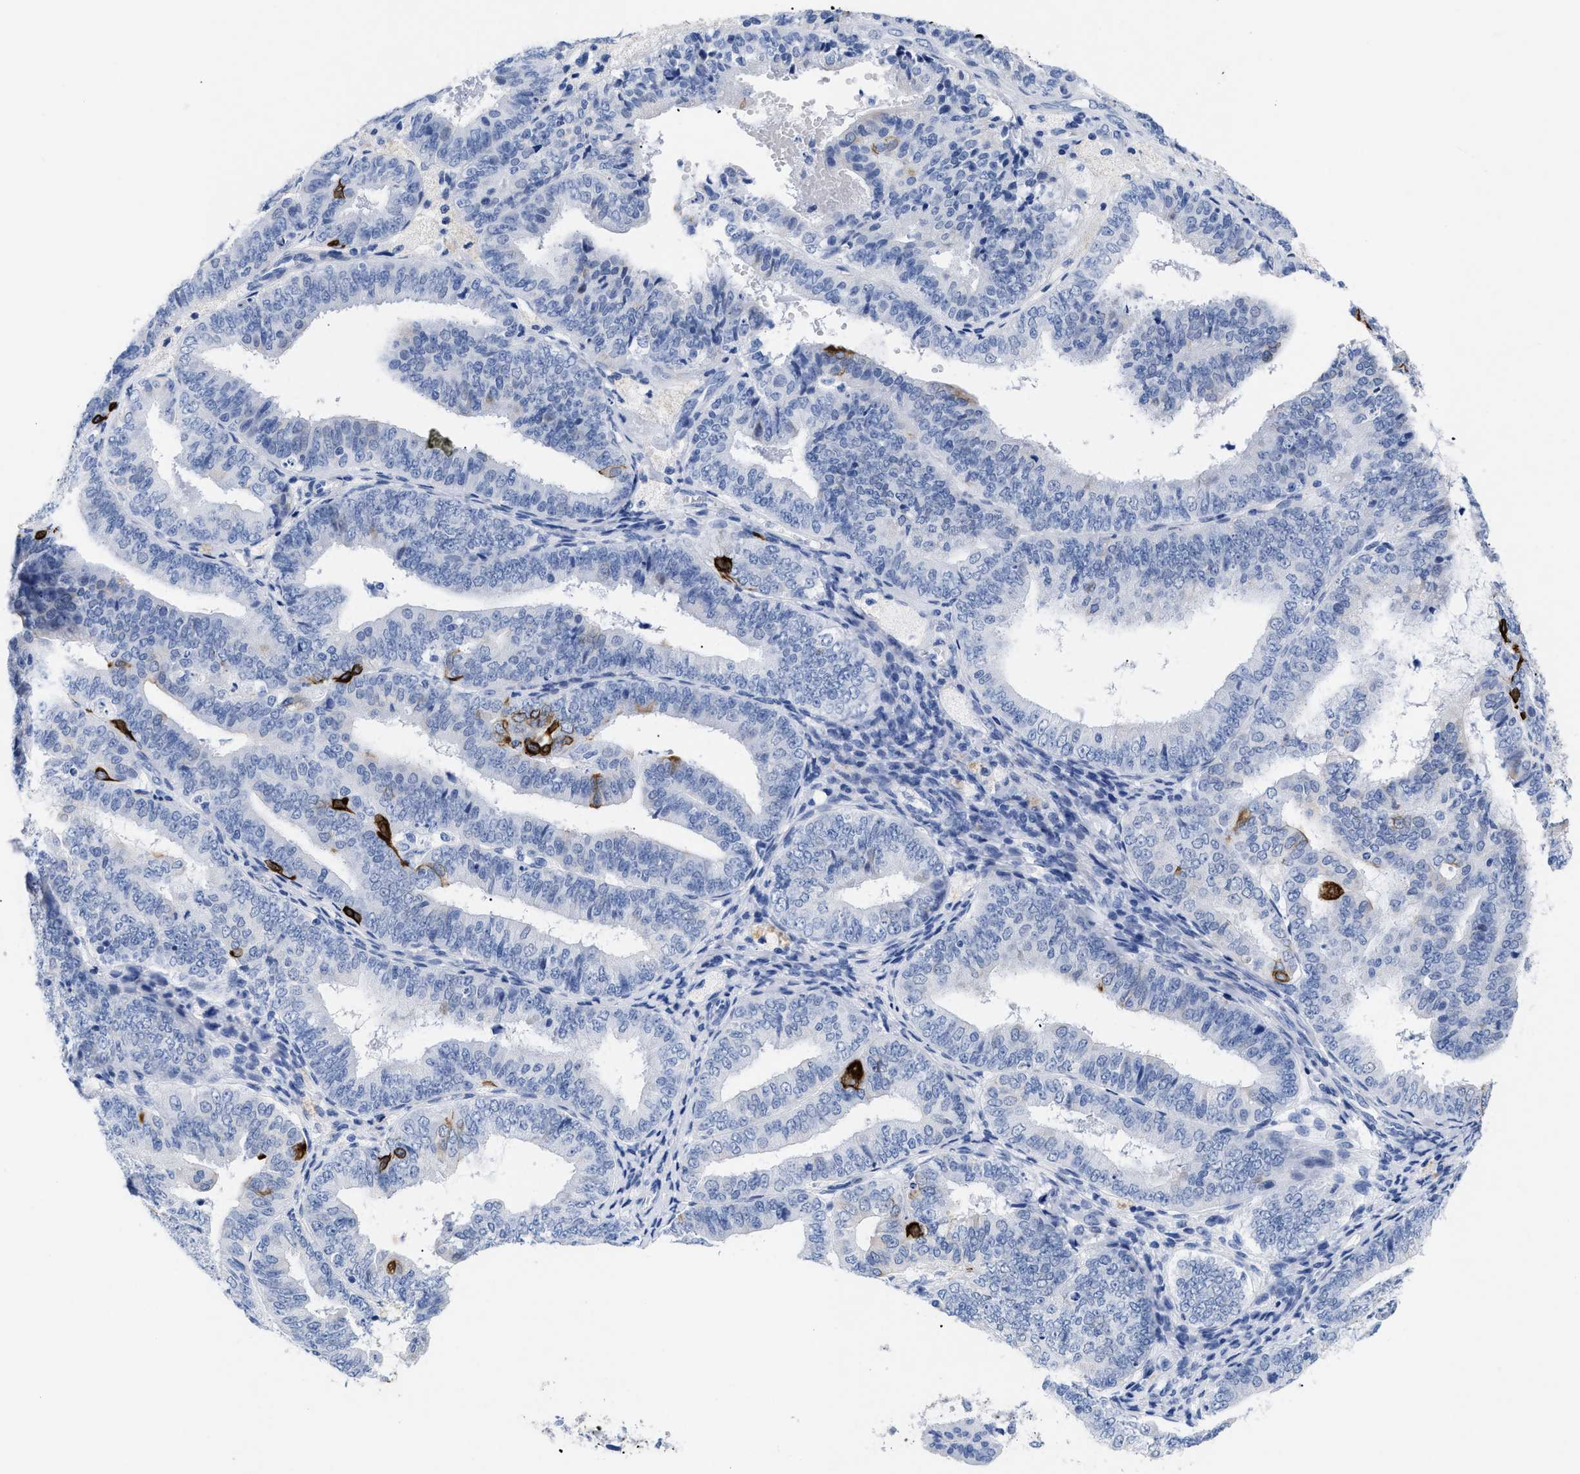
{"staining": {"intensity": "strong", "quantity": "<25%", "location": "cytoplasmic/membranous"}, "tissue": "endometrial cancer", "cell_type": "Tumor cells", "image_type": "cancer", "snomed": [{"axis": "morphology", "description": "Adenocarcinoma, NOS"}, {"axis": "topography", "description": "Endometrium"}], "caption": "IHC histopathology image of human endometrial adenocarcinoma stained for a protein (brown), which shows medium levels of strong cytoplasmic/membranous expression in approximately <25% of tumor cells.", "gene": "DUSP26", "patient": {"sex": "female", "age": 63}}